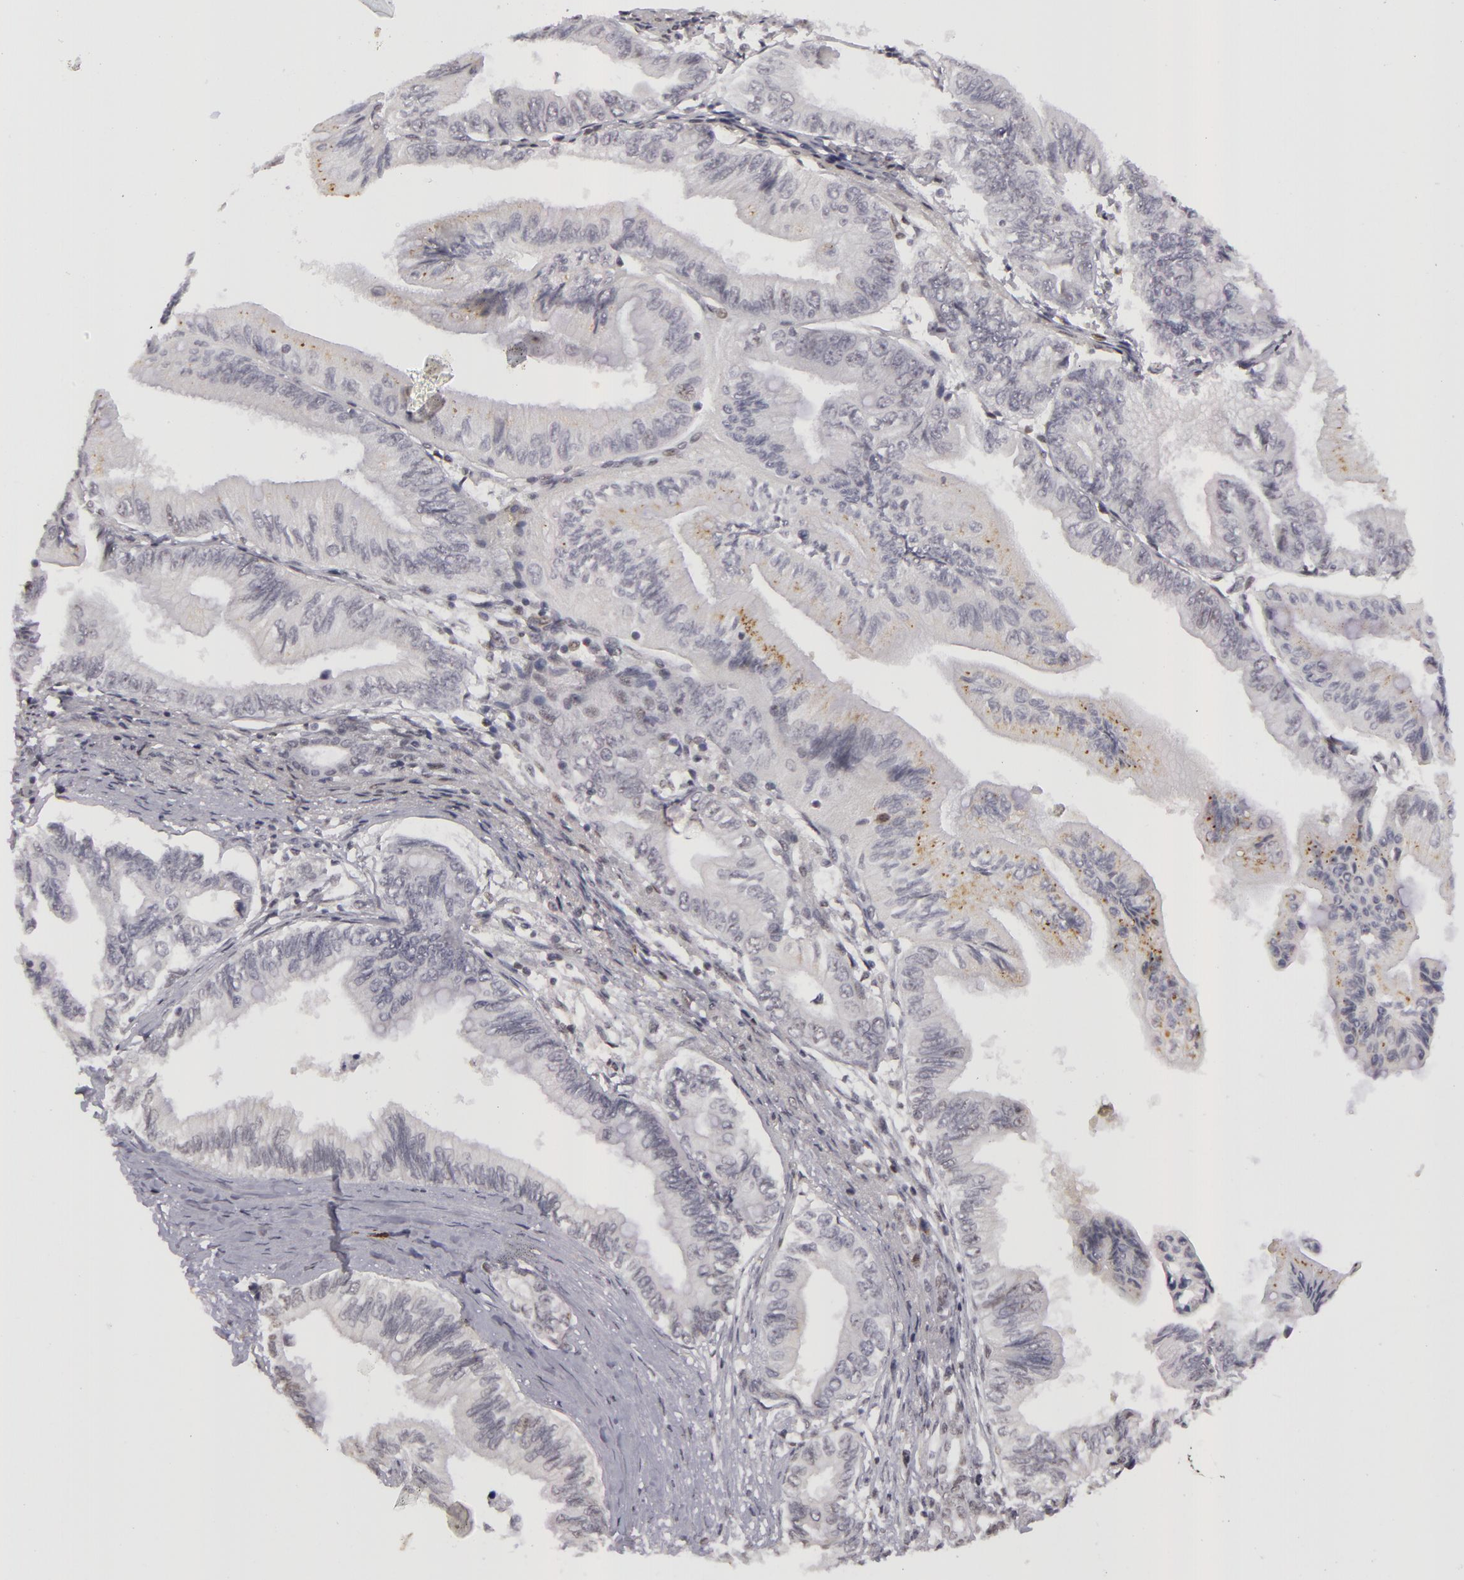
{"staining": {"intensity": "negative", "quantity": "none", "location": "none"}, "tissue": "pancreatic cancer", "cell_type": "Tumor cells", "image_type": "cancer", "snomed": [{"axis": "morphology", "description": "Adenocarcinoma, NOS"}, {"axis": "topography", "description": "Pancreas"}], "caption": "Pancreatic adenocarcinoma was stained to show a protein in brown. There is no significant staining in tumor cells.", "gene": "RRP7A", "patient": {"sex": "female", "age": 66}}